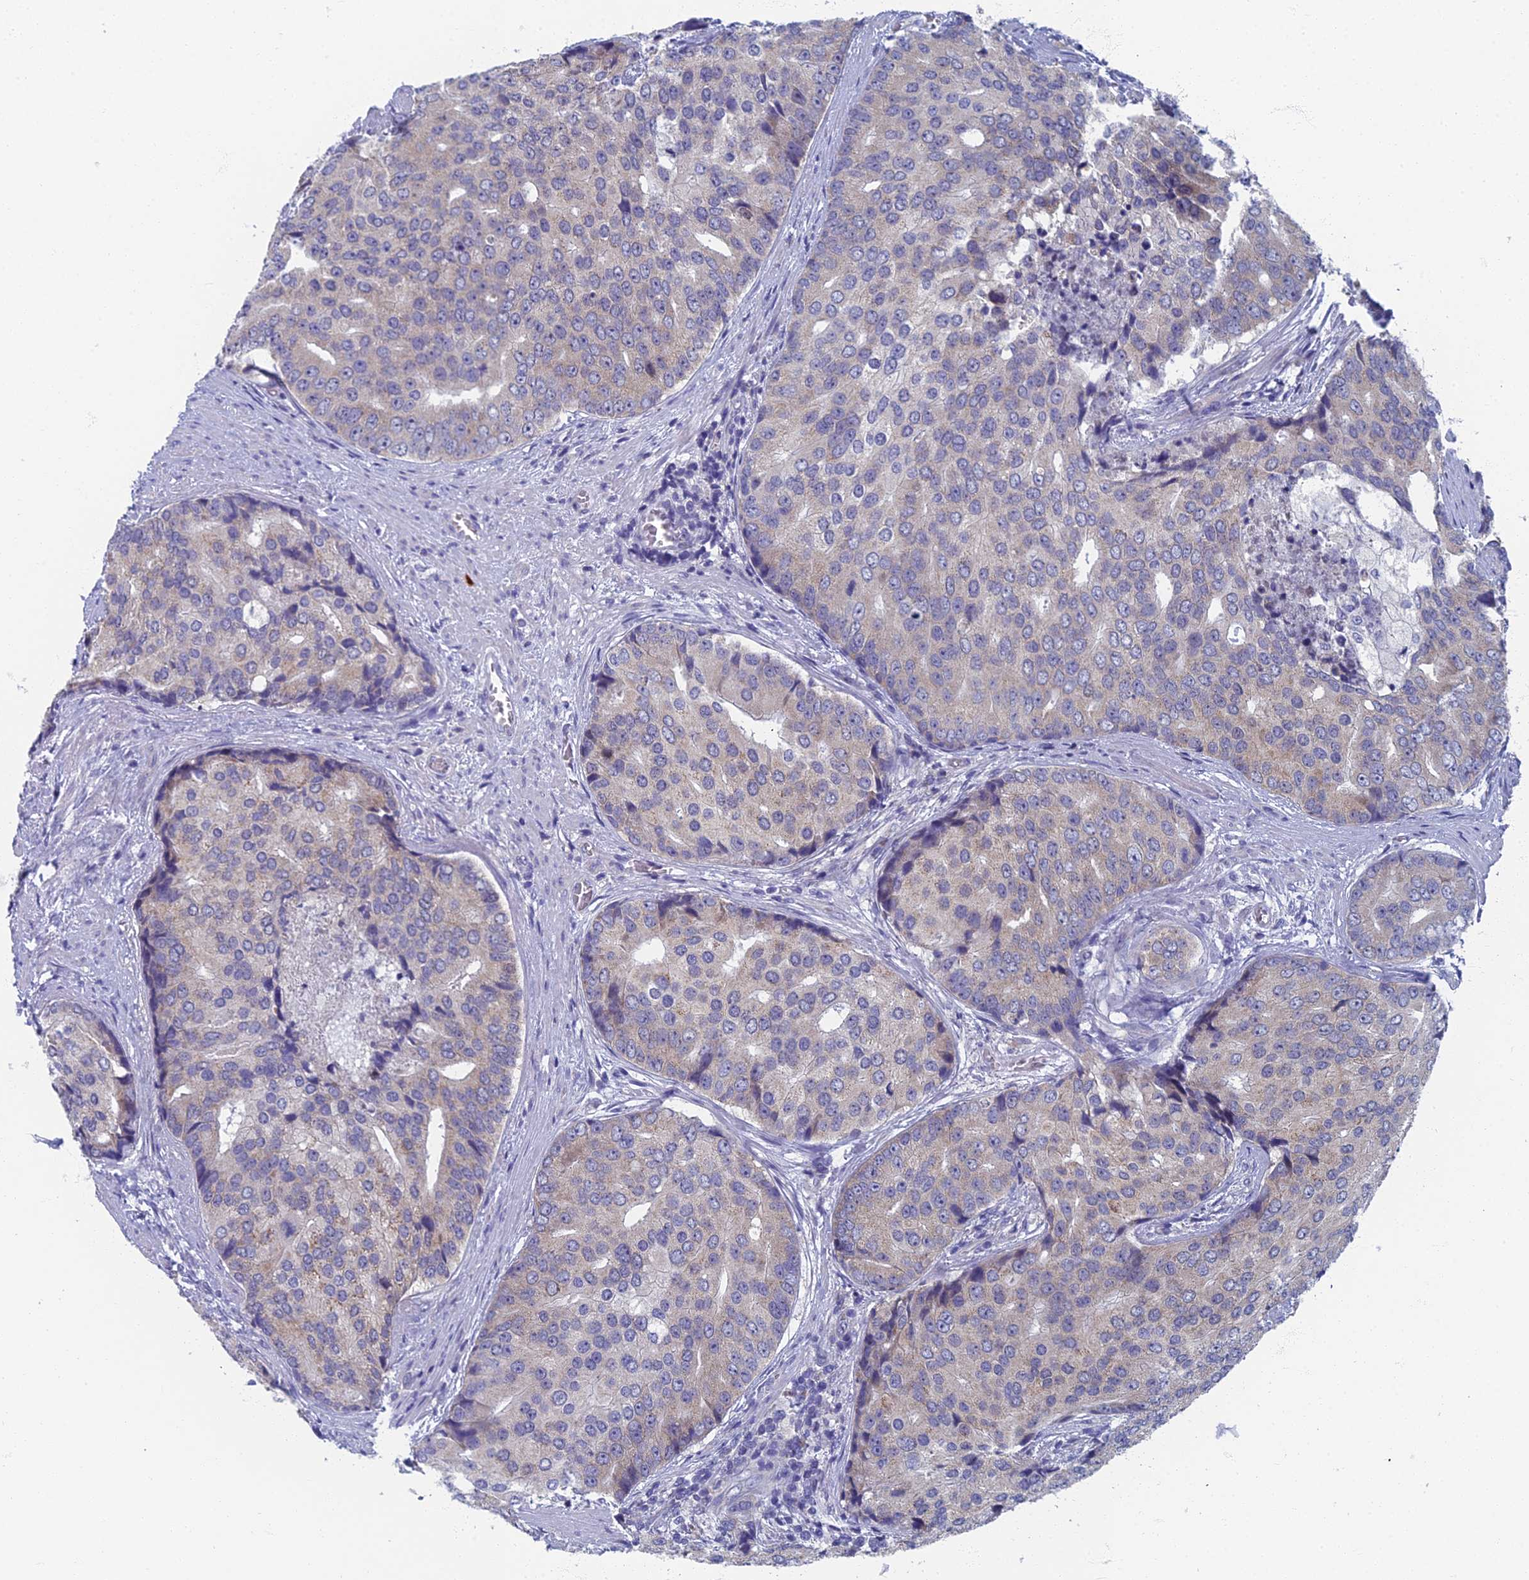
{"staining": {"intensity": "weak", "quantity": "<25%", "location": "cytoplasmic/membranous"}, "tissue": "prostate cancer", "cell_type": "Tumor cells", "image_type": "cancer", "snomed": [{"axis": "morphology", "description": "Adenocarcinoma, High grade"}, {"axis": "topography", "description": "Prostate"}], "caption": "This is an immunohistochemistry (IHC) image of human prostate cancer (high-grade adenocarcinoma). There is no positivity in tumor cells.", "gene": "SPIN4", "patient": {"sex": "male", "age": 62}}